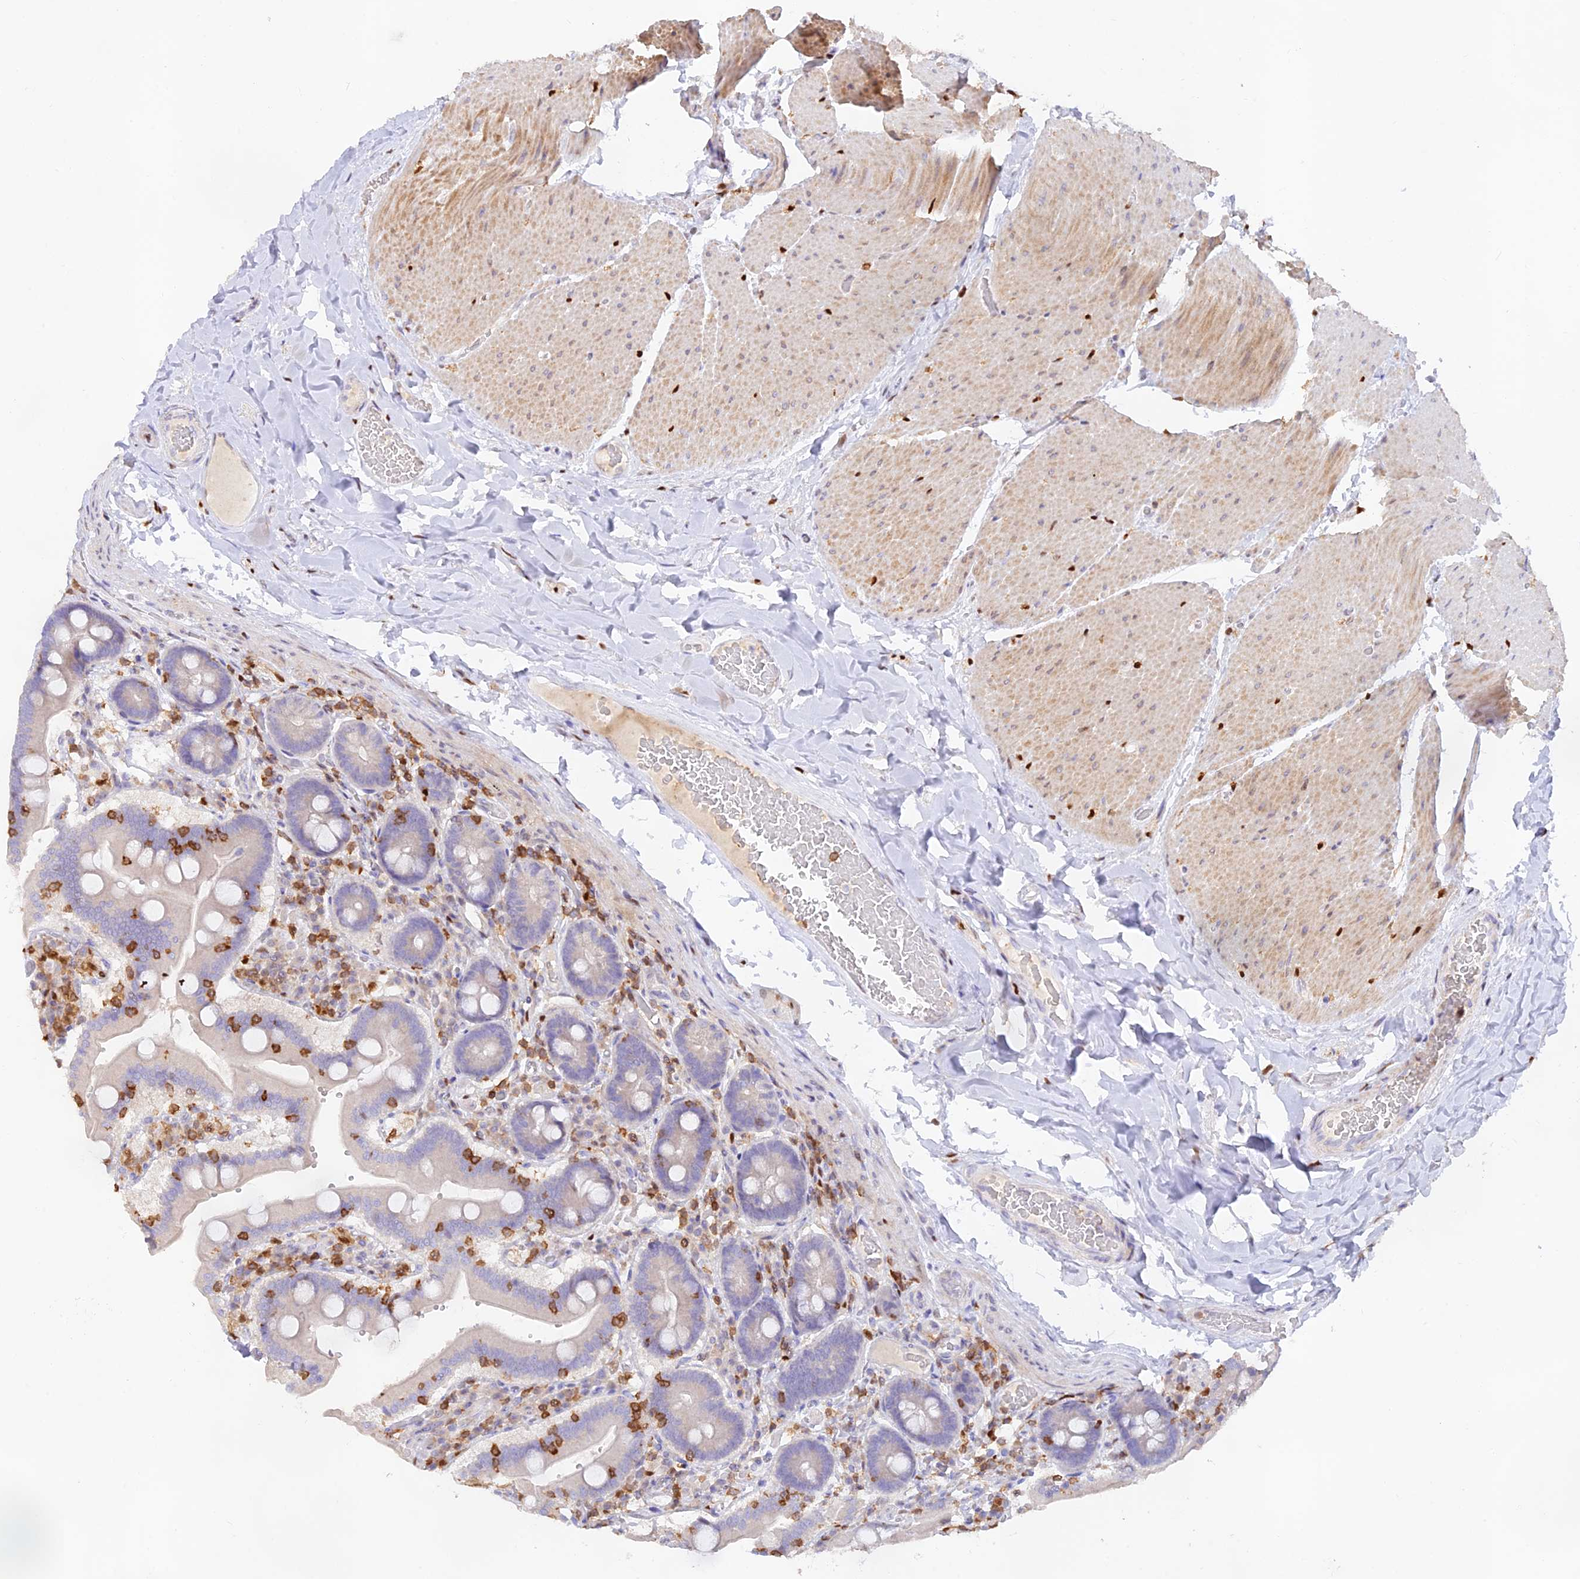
{"staining": {"intensity": "negative", "quantity": "none", "location": "none"}, "tissue": "duodenum", "cell_type": "Glandular cells", "image_type": "normal", "snomed": [{"axis": "morphology", "description": "Normal tissue, NOS"}, {"axis": "topography", "description": "Duodenum"}], "caption": "A high-resolution image shows immunohistochemistry (IHC) staining of unremarkable duodenum, which exhibits no significant expression in glandular cells. (Immunohistochemistry (ihc), brightfield microscopy, high magnification).", "gene": "DENND1C", "patient": {"sex": "female", "age": 62}}